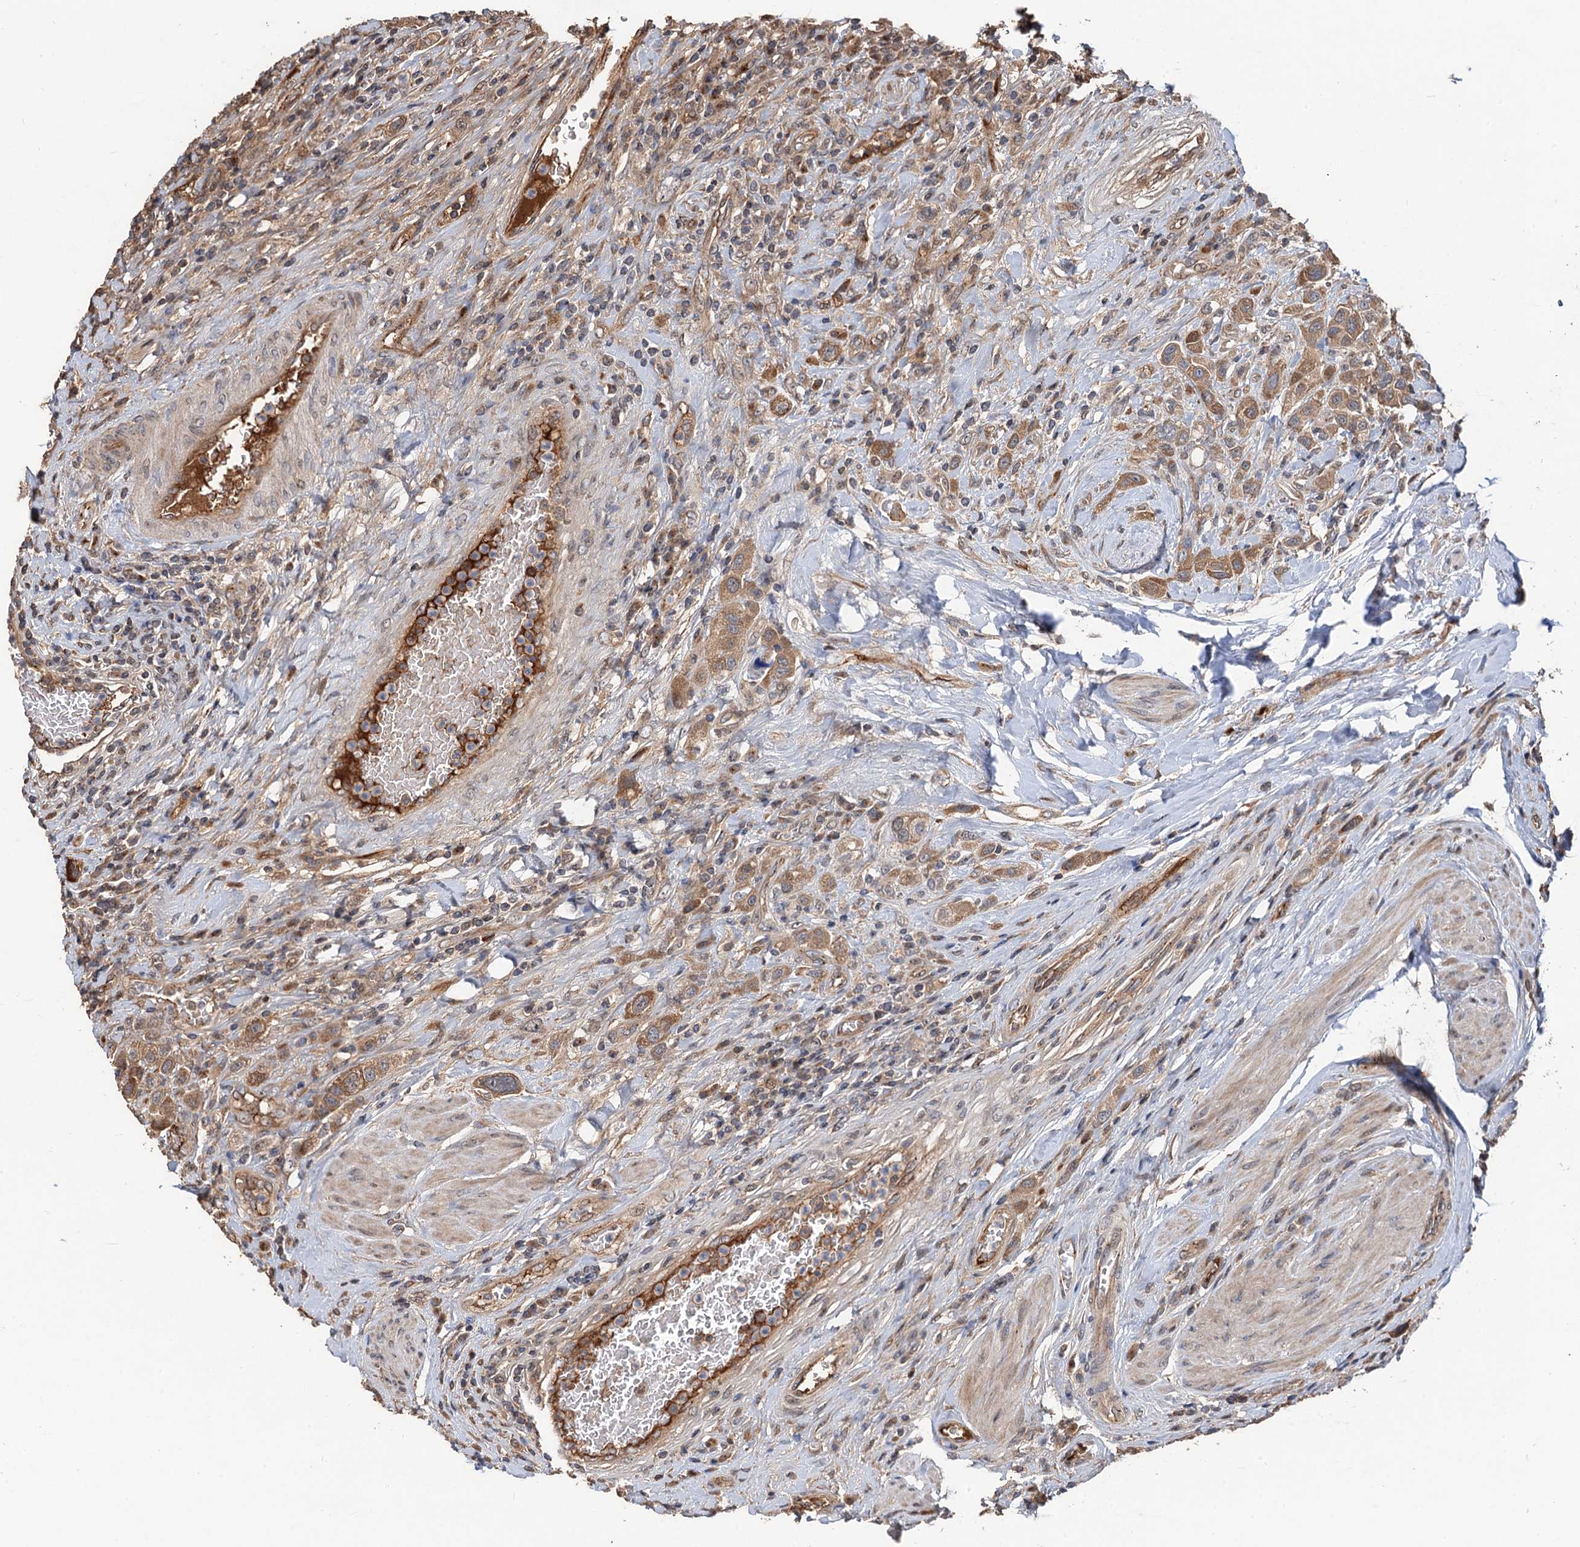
{"staining": {"intensity": "moderate", "quantity": ">75%", "location": "cytoplasmic/membranous"}, "tissue": "urothelial cancer", "cell_type": "Tumor cells", "image_type": "cancer", "snomed": [{"axis": "morphology", "description": "Urothelial carcinoma, High grade"}, {"axis": "topography", "description": "Urinary bladder"}], "caption": "Immunohistochemical staining of urothelial cancer exhibits medium levels of moderate cytoplasmic/membranous protein positivity in approximately >75% of tumor cells.", "gene": "DEXI", "patient": {"sex": "male", "age": 50}}